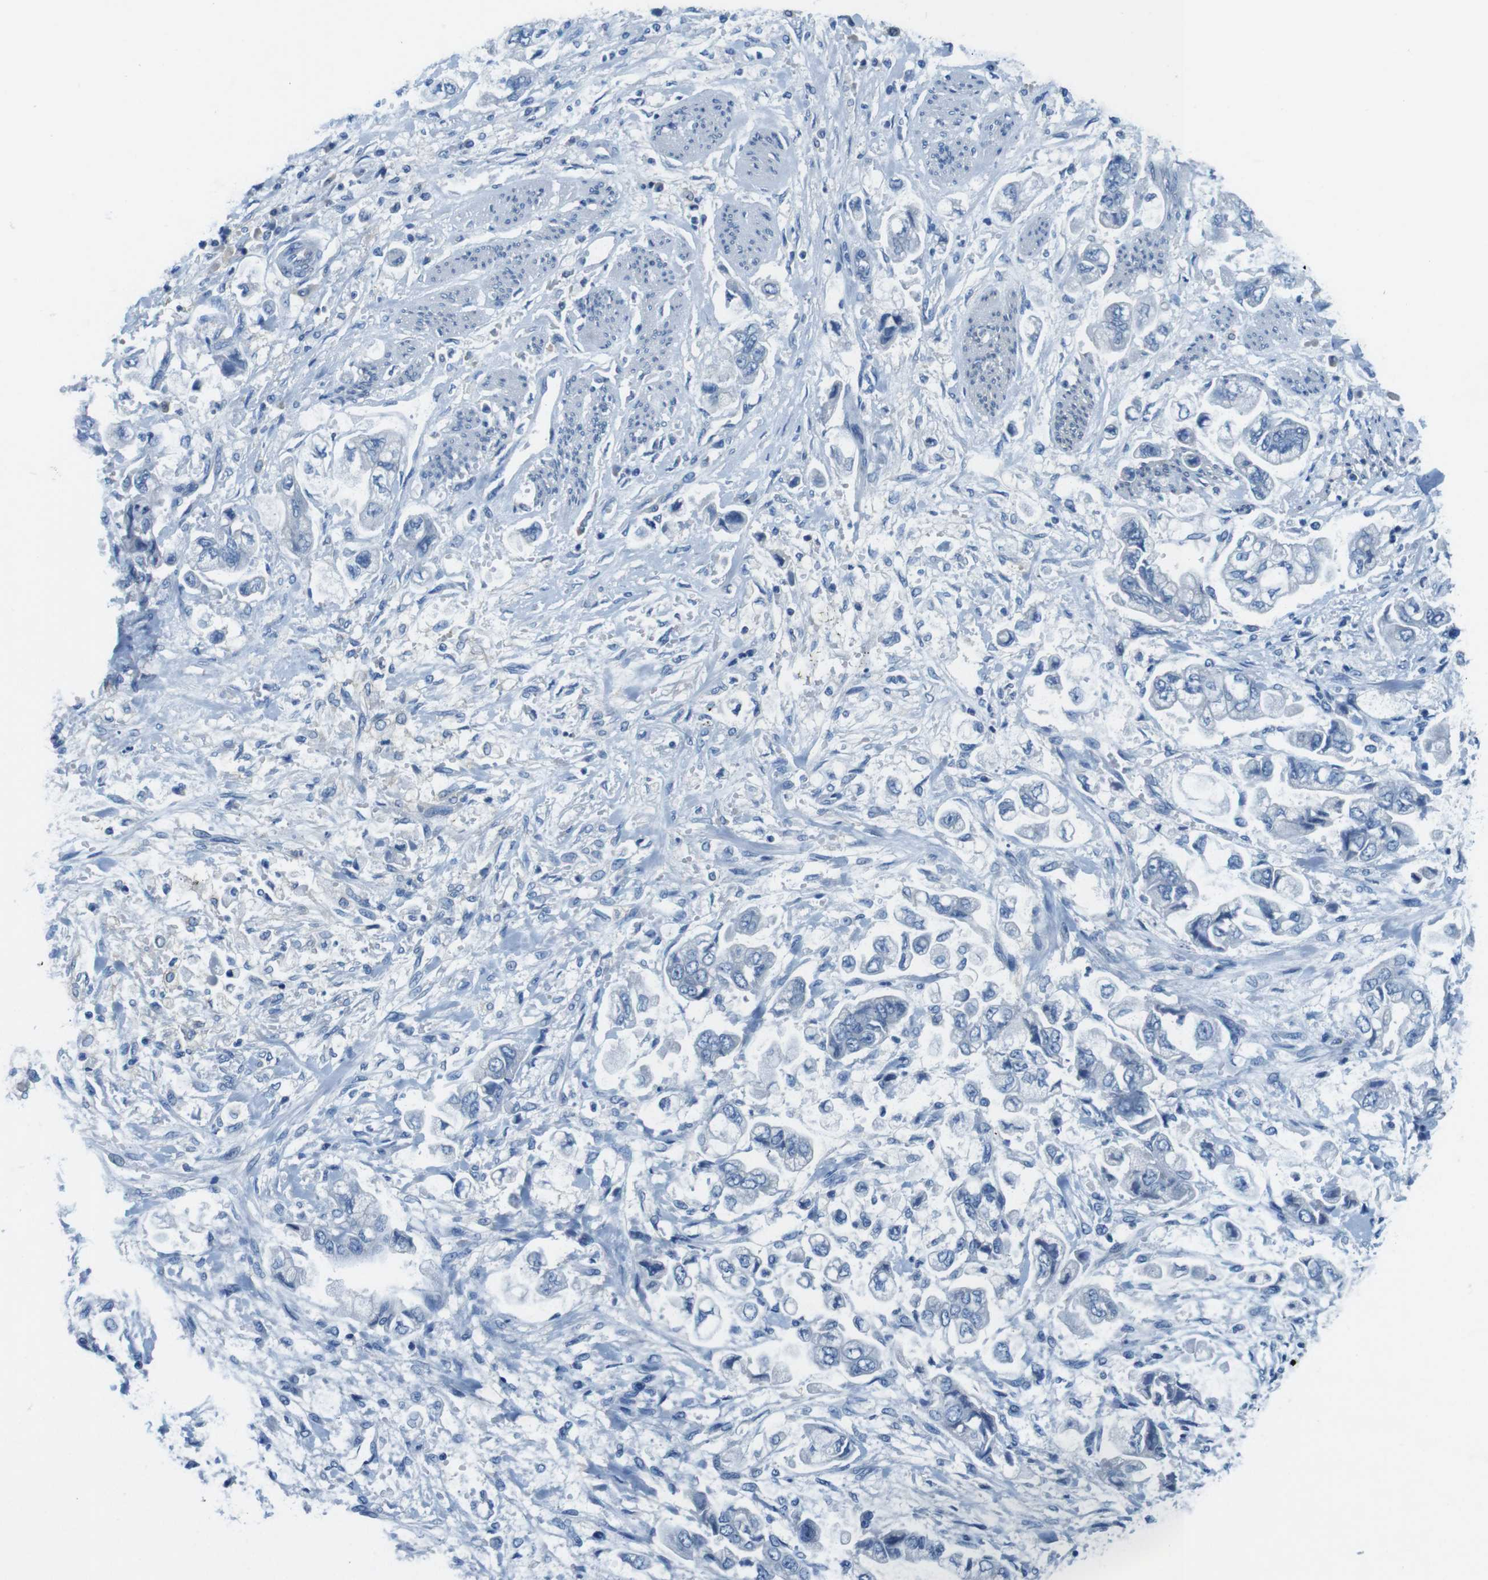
{"staining": {"intensity": "negative", "quantity": "none", "location": "none"}, "tissue": "stomach cancer", "cell_type": "Tumor cells", "image_type": "cancer", "snomed": [{"axis": "morphology", "description": "Normal tissue, NOS"}, {"axis": "morphology", "description": "Adenocarcinoma, NOS"}, {"axis": "topography", "description": "Stomach"}], "caption": "Human stomach cancer (adenocarcinoma) stained for a protein using immunohistochemistry demonstrates no staining in tumor cells.", "gene": "DENND4C", "patient": {"sex": "male", "age": 62}}